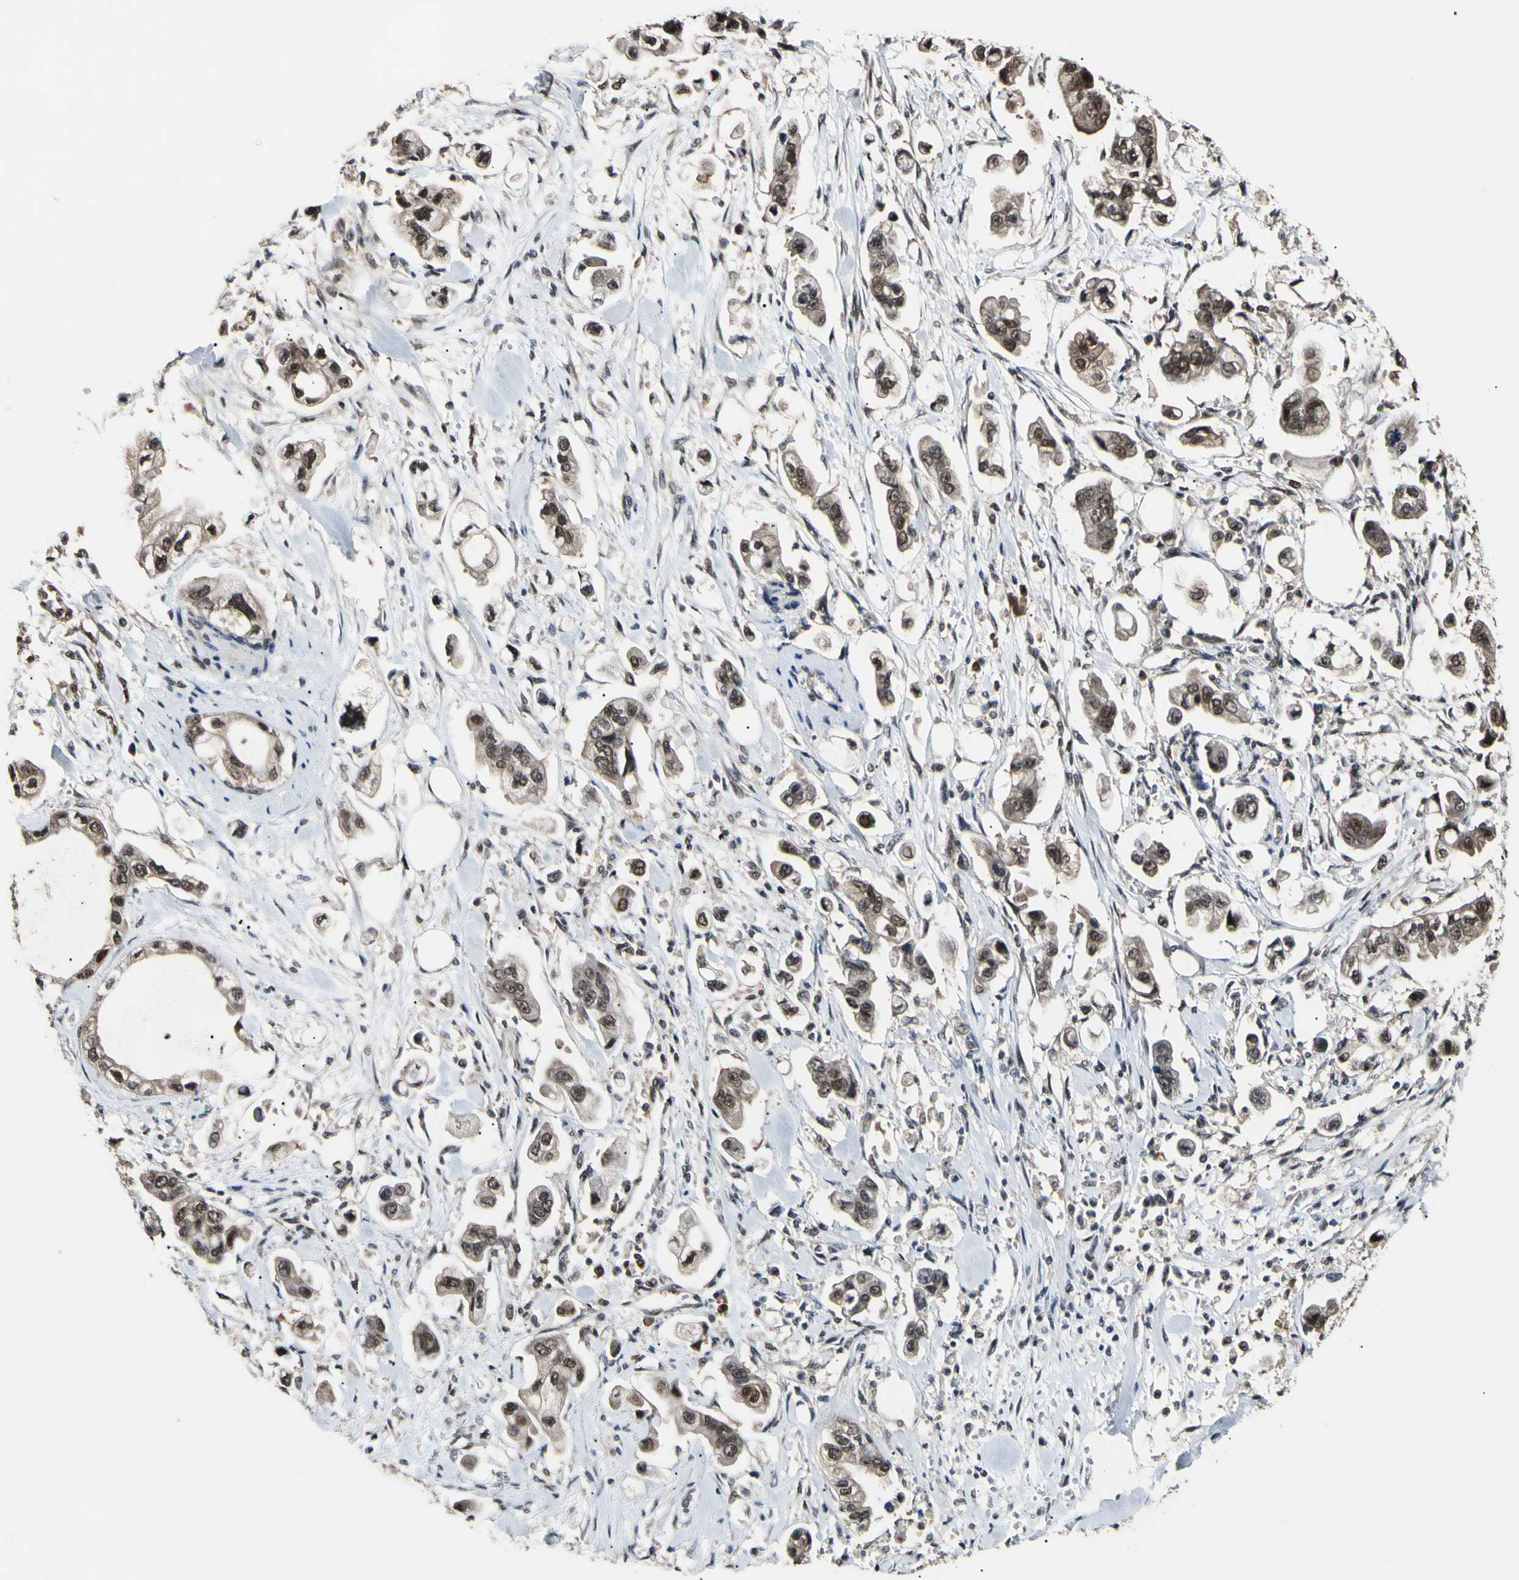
{"staining": {"intensity": "weak", "quantity": ">75%", "location": "cytoplasmic/membranous,nuclear"}, "tissue": "stomach cancer", "cell_type": "Tumor cells", "image_type": "cancer", "snomed": [{"axis": "morphology", "description": "Adenocarcinoma, NOS"}, {"axis": "topography", "description": "Stomach"}], "caption": "The image reveals a brown stain indicating the presence of a protein in the cytoplasmic/membranous and nuclear of tumor cells in stomach adenocarcinoma. The staining was performed using DAB, with brown indicating positive protein expression. Nuclei are stained blue with hematoxylin.", "gene": "PSMD10", "patient": {"sex": "male", "age": 62}}